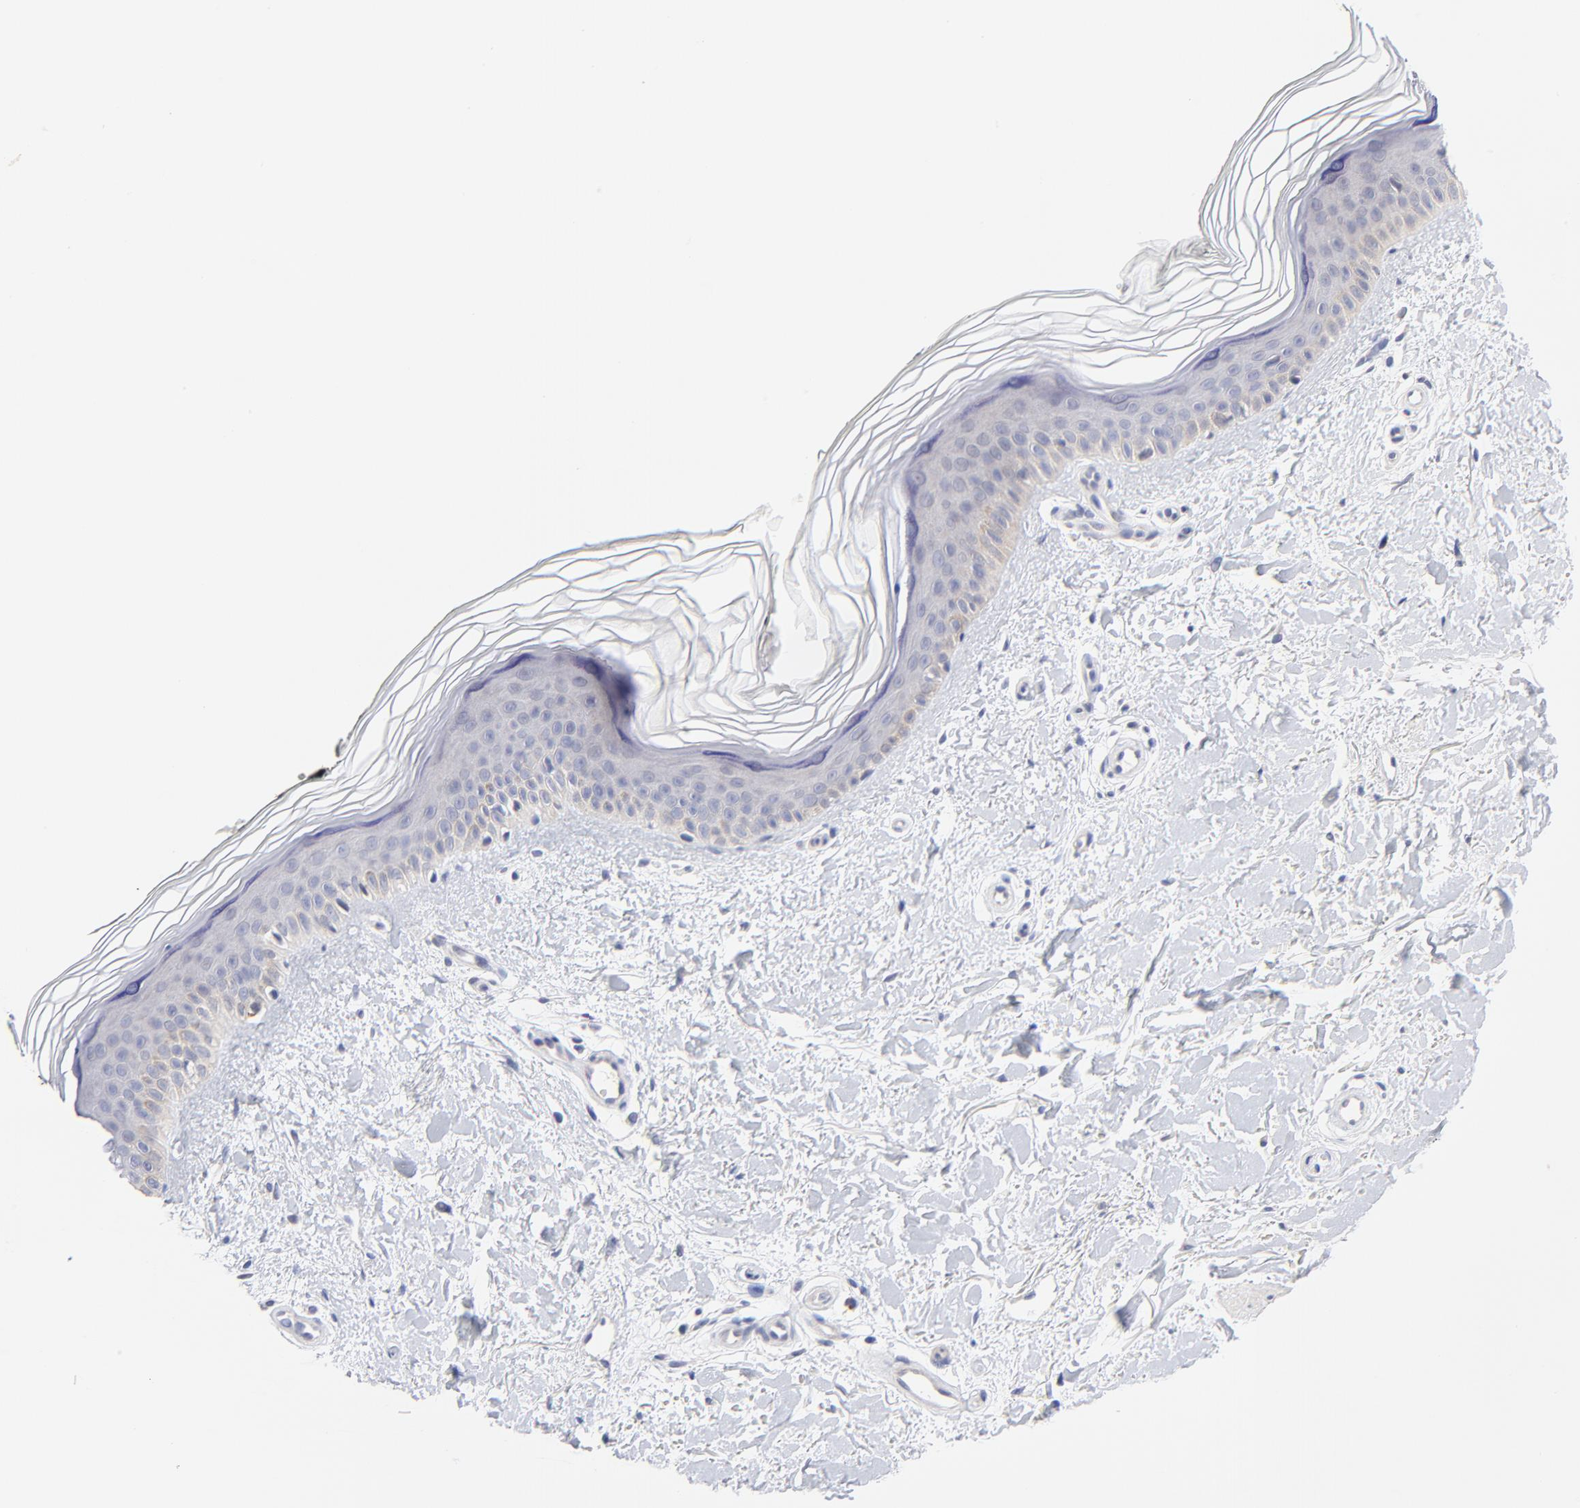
{"staining": {"intensity": "negative", "quantity": "none", "location": "none"}, "tissue": "skin", "cell_type": "Fibroblasts", "image_type": "normal", "snomed": [{"axis": "morphology", "description": "Normal tissue, NOS"}, {"axis": "topography", "description": "Skin"}], "caption": "IHC photomicrograph of unremarkable human skin stained for a protein (brown), which displays no expression in fibroblasts. (Stains: DAB IHC with hematoxylin counter stain, Microscopy: brightfield microscopy at high magnification).", "gene": "AFF2", "patient": {"sex": "female", "age": 19}}